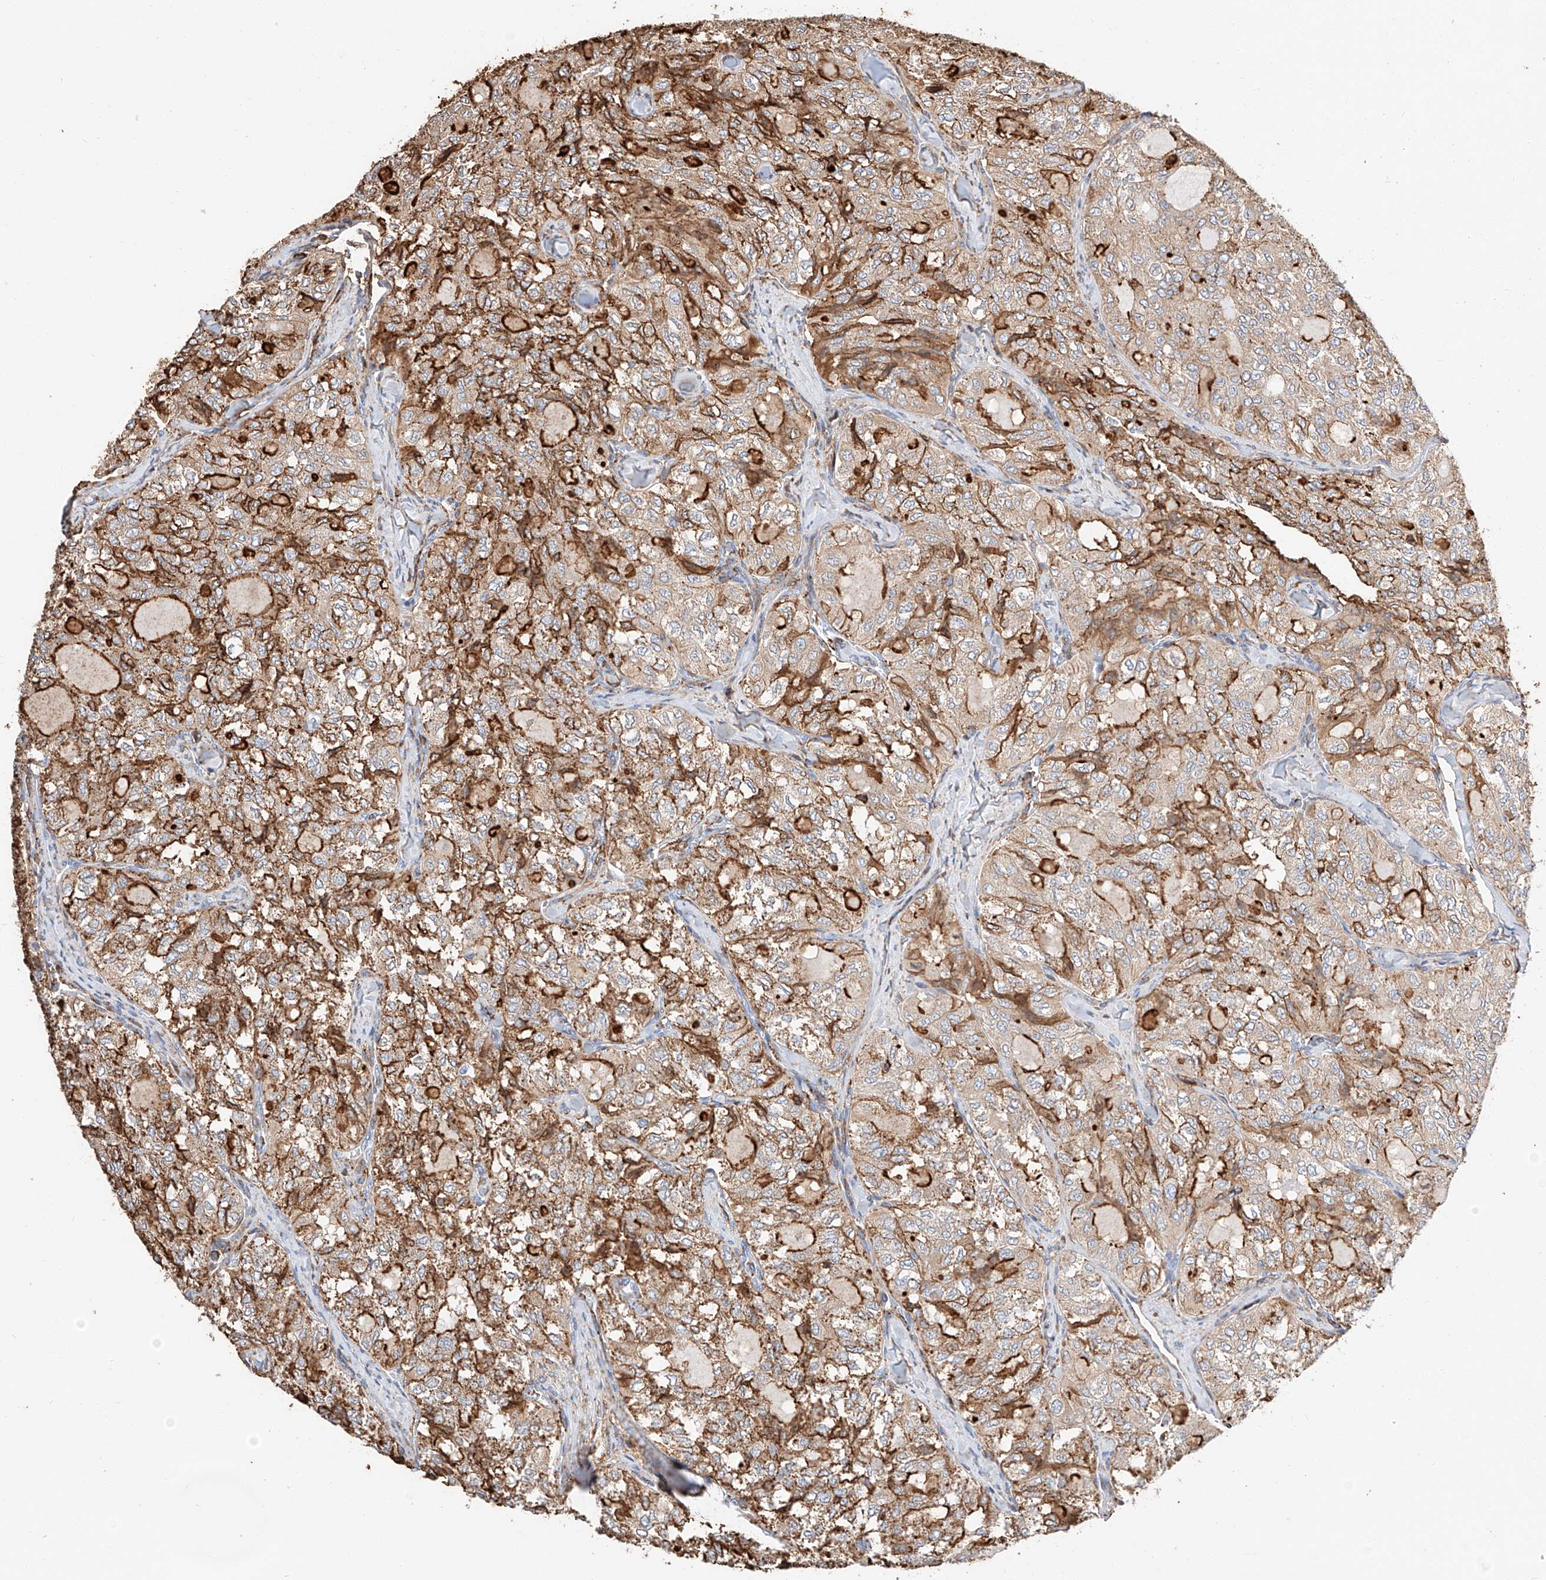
{"staining": {"intensity": "strong", "quantity": "25%-75%", "location": "cytoplasmic/membranous"}, "tissue": "thyroid cancer", "cell_type": "Tumor cells", "image_type": "cancer", "snomed": [{"axis": "morphology", "description": "Follicular adenoma carcinoma, NOS"}, {"axis": "topography", "description": "Thyroid gland"}], "caption": "IHC (DAB) staining of human thyroid cancer (follicular adenoma carcinoma) exhibits strong cytoplasmic/membranous protein expression in approximately 25%-75% of tumor cells. The staining was performed using DAB (3,3'-diaminobenzidine), with brown indicating positive protein expression. Nuclei are stained blue with hematoxylin.", "gene": "WFS1", "patient": {"sex": "male", "age": 75}}